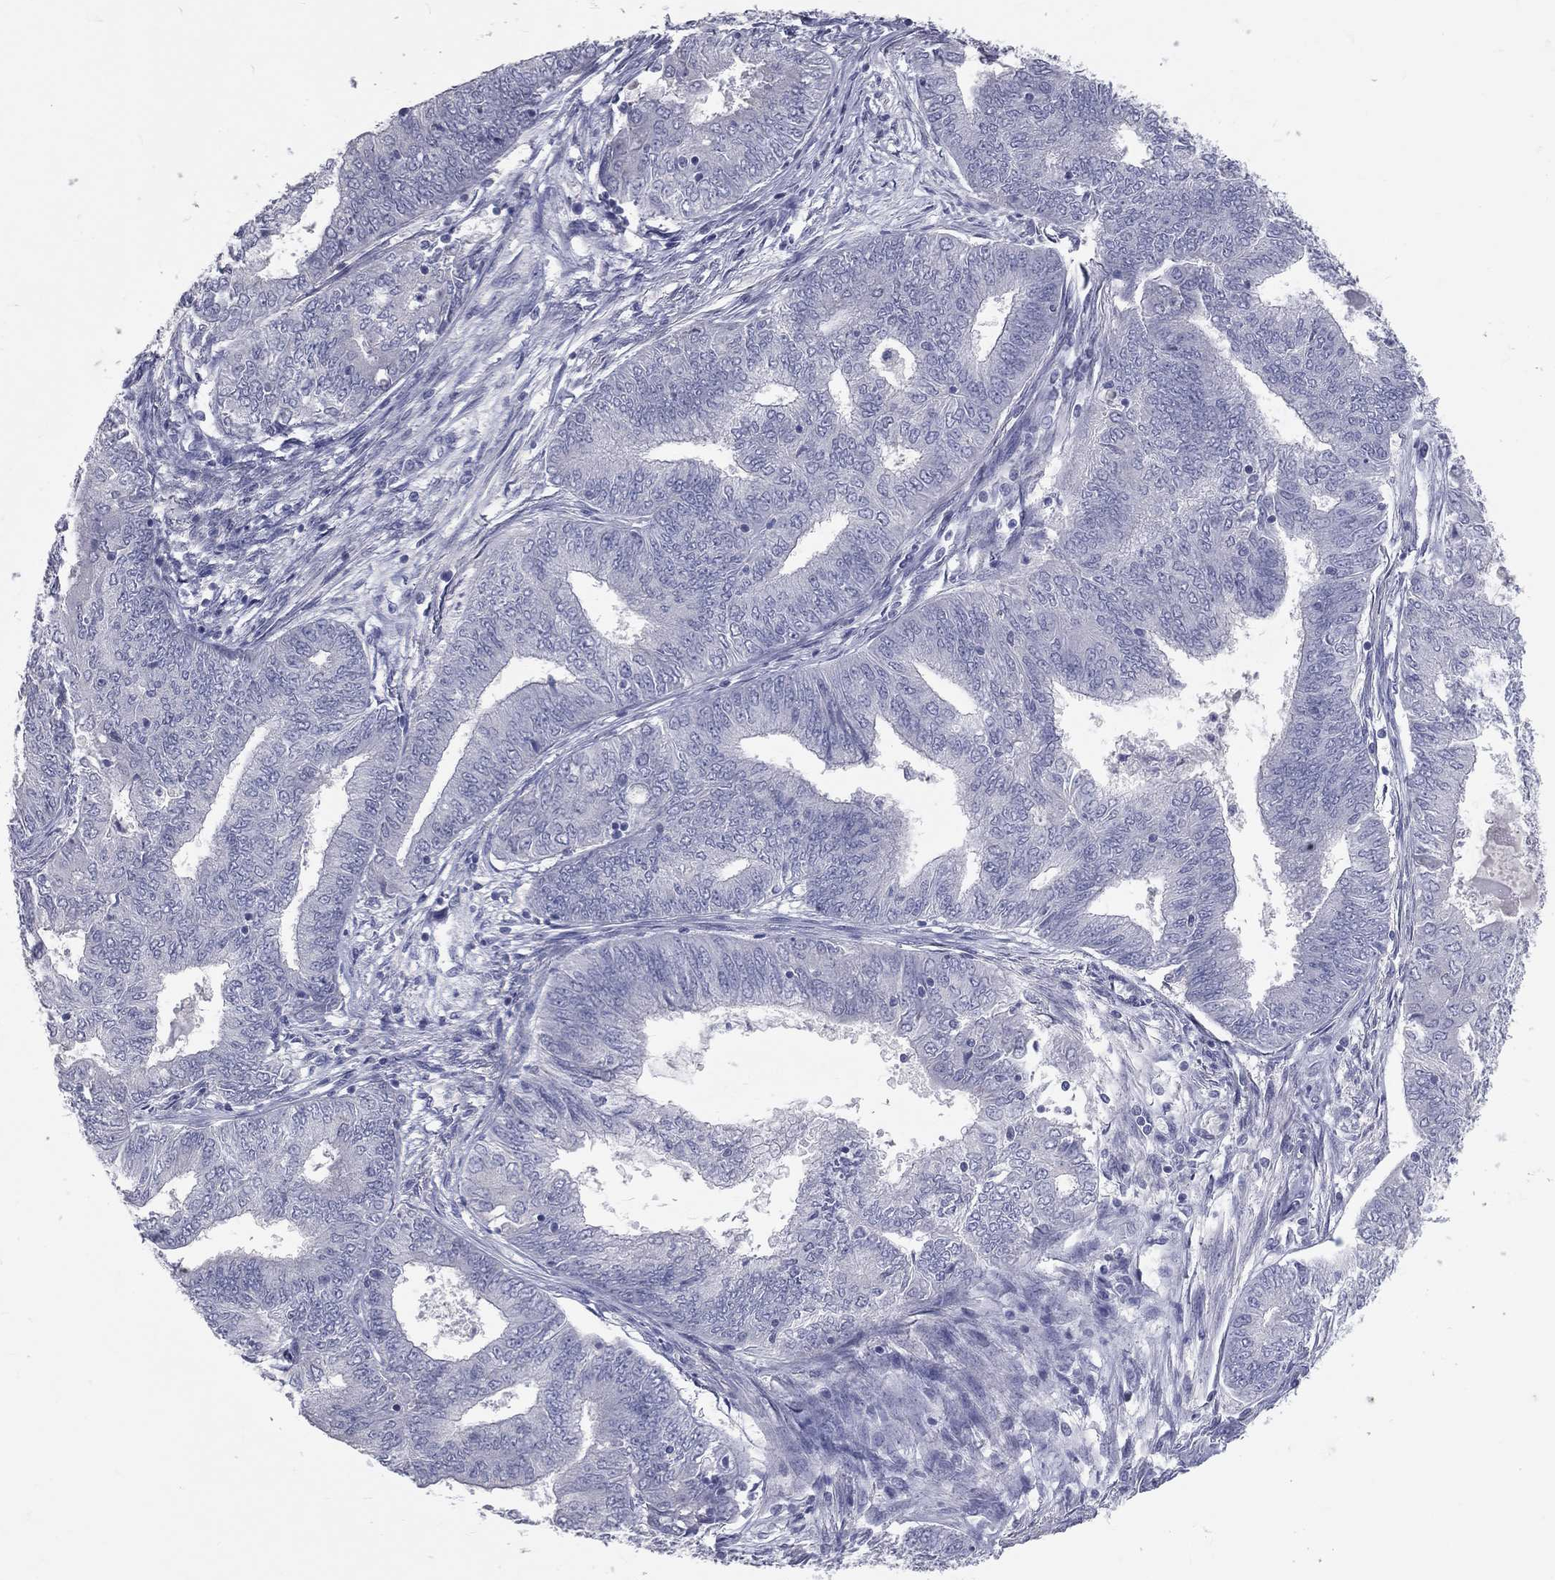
{"staining": {"intensity": "negative", "quantity": "none", "location": "none"}, "tissue": "endometrial cancer", "cell_type": "Tumor cells", "image_type": "cancer", "snomed": [{"axis": "morphology", "description": "Adenocarcinoma, NOS"}, {"axis": "topography", "description": "Endometrium"}], "caption": "Immunohistochemical staining of adenocarcinoma (endometrial) demonstrates no significant expression in tumor cells.", "gene": "TFPI2", "patient": {"sex": "female", "age": 62}}